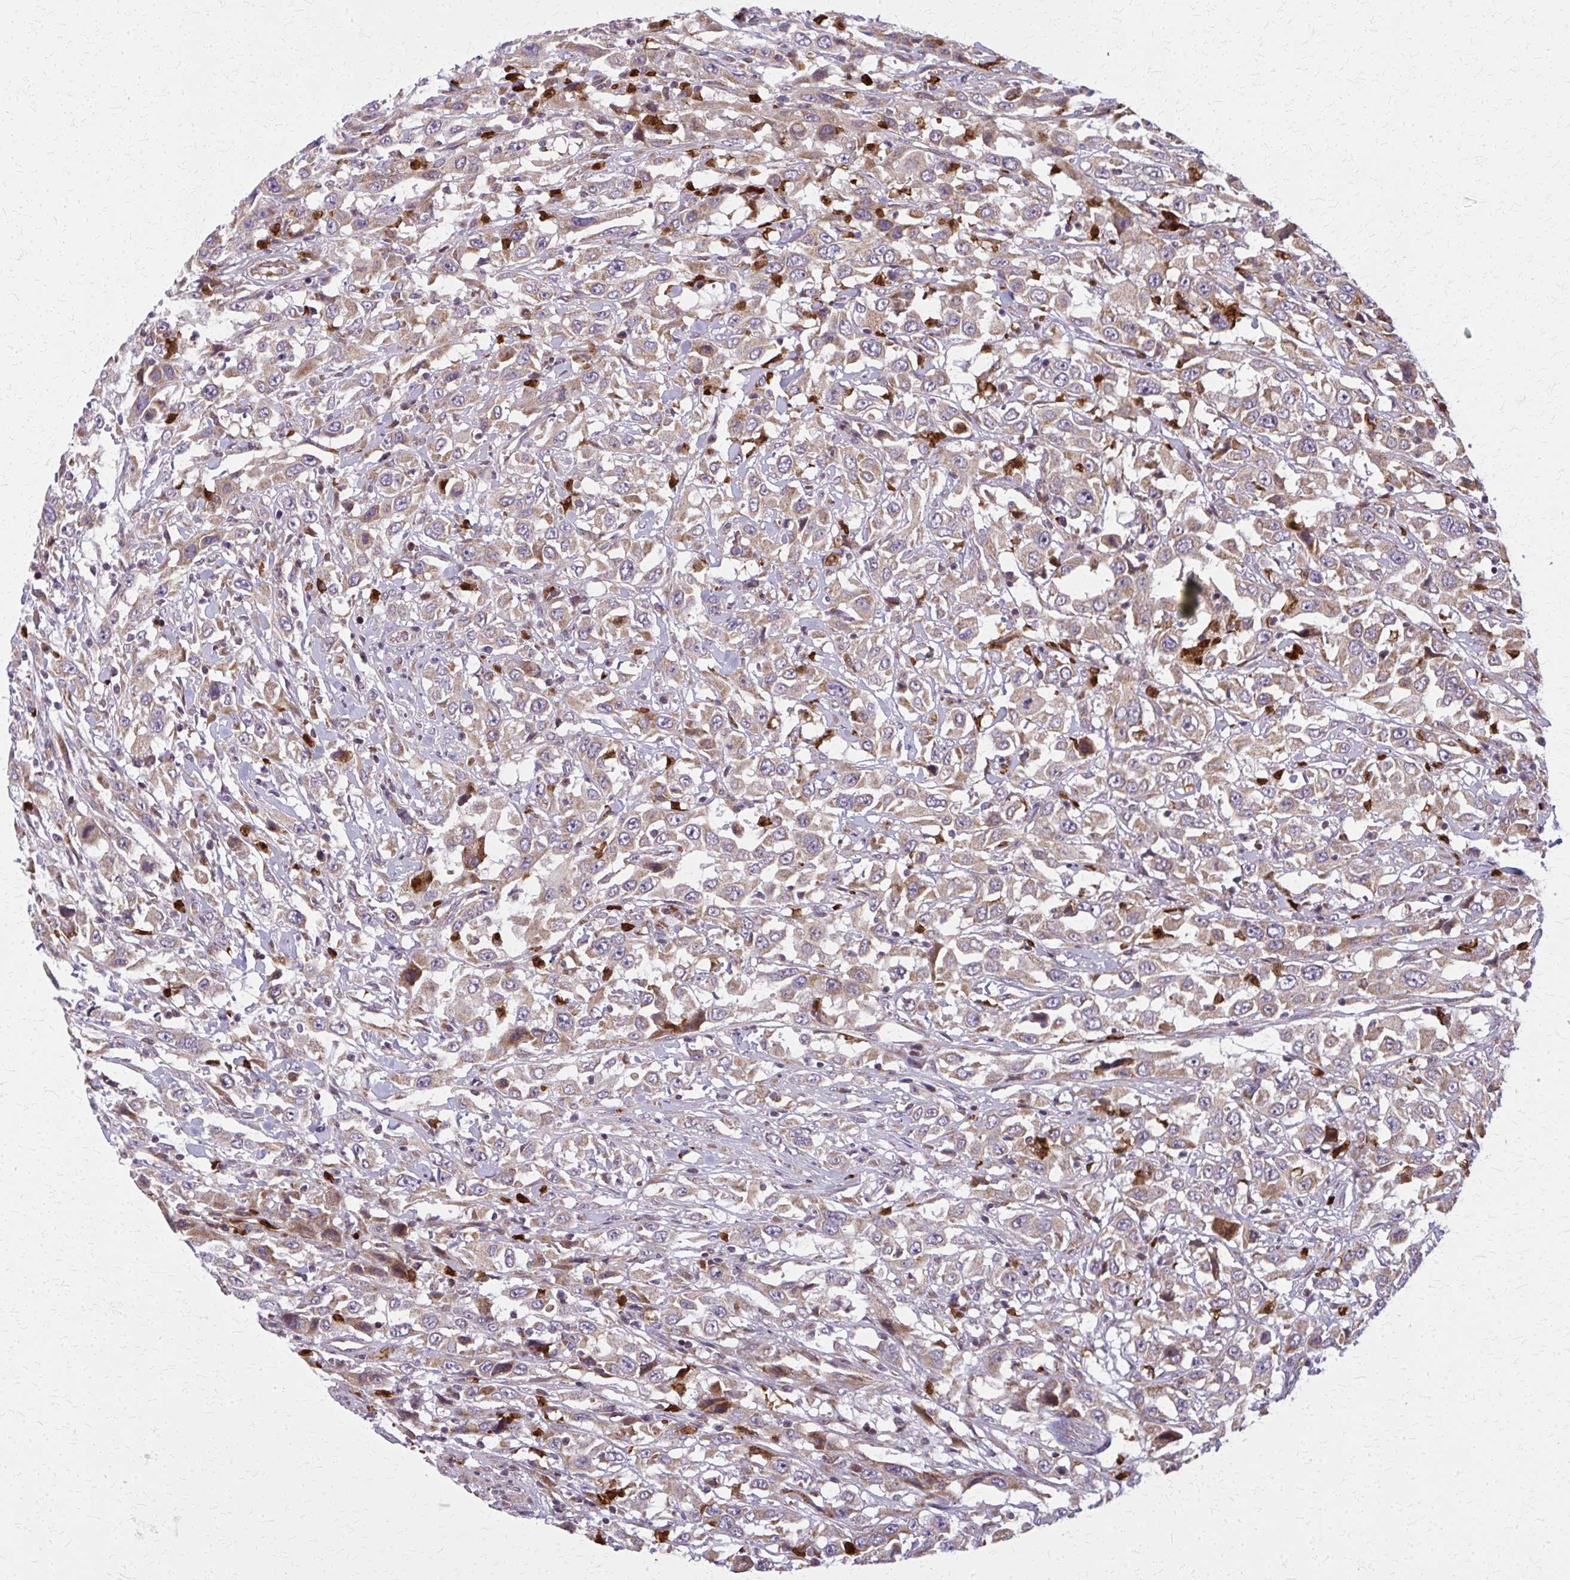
{"staining": {"intensity": "moderate", "quantity": ">75%", "location": "cytoplasmic/membranous"}, "tissue": "urothelial cancer", "cell_type": "Tumor cells", "image_type": "cancer", "snomed": [{"axis": "morphology", "description": "Urothelial carcinoma, High grade"}, {"axis": "topography", "description": "Urinary bladder"}], "caption": "A high-resolution histopathology image shows immunohistochemistry (IHC) staining of urothelial carcinoma (high-grade), which displays moderate cytoplasmic/membranous staining in about >75% of tumor cells. (DAB (3,3'-diaminobenzidine) IHC with brightfield microscopy, high magnification).", "gene": "MCCC1", "patient": {"sex": "male", "age": 61}}